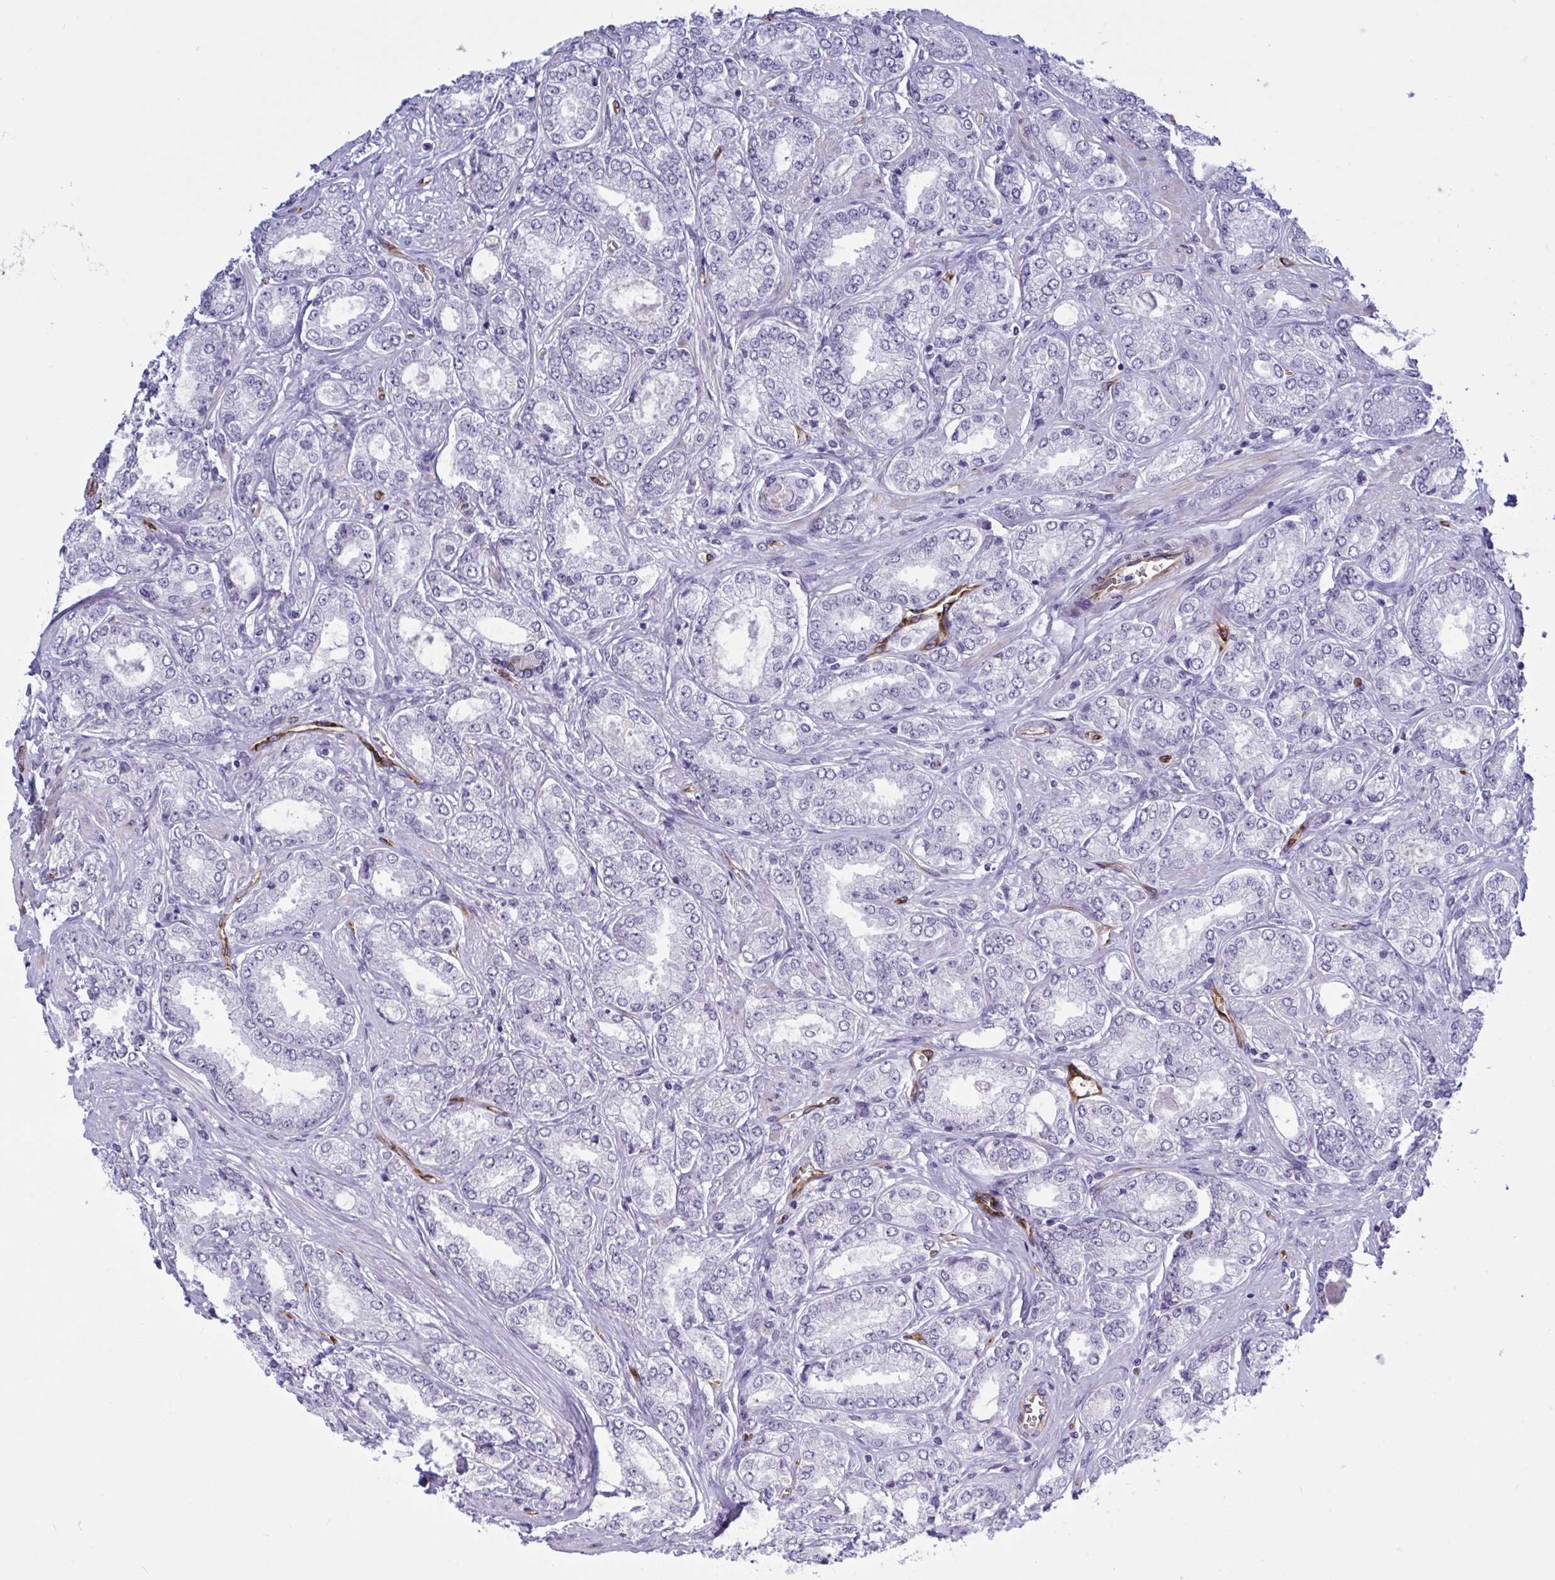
{"staining": {"intensity": "negative", "quantity": "none", "location": "none"}, "tissue": "prostate cancer", "cell_type": "Tumor cells", "image_type": "cancer", "snomed": [{"axis": "morphology", "description": "Adenocarcinoma, High grade"}, {"axis": "topography", "description": "Prostate"}], "caption": "Prostate cancer (adenocarcinoma (high-grade)) stained for a protein using IHC displays no staining tumor cells.", "gene": "EML1", "patient": {"sex": "male", "age": 68}}